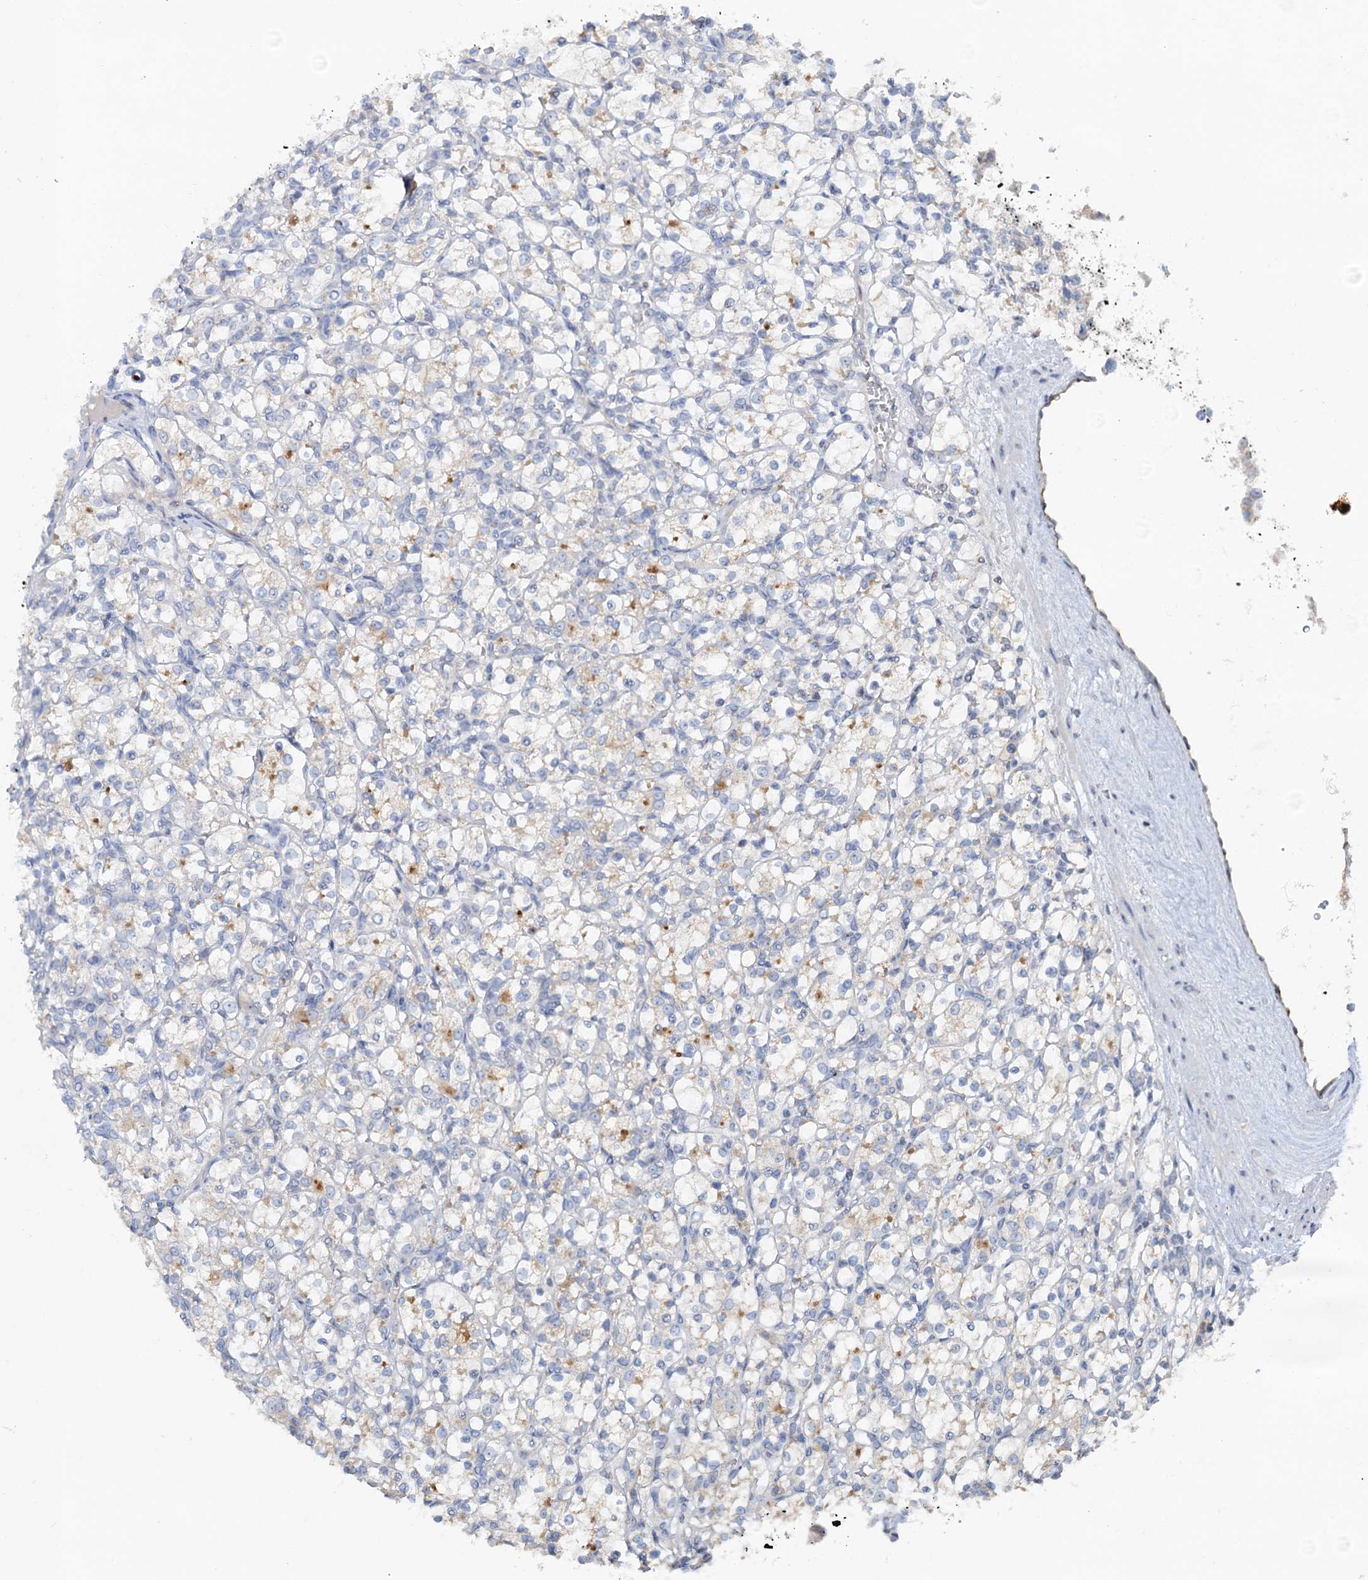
{"staining": {"intensity": "negative", "quantity": "none", "location": "none"}, "tissue": "renal cancer", "cell_type": "Tumor cells", "image_type": "cancer", "snomed": [{"axis": "morphology", "description": "Adenocarcinoma, NOS"}, {"axis": "topography", "description": "Kidney"}], "caption": "This micrograph is of renal cancer (adenocarcinoma) stained with IHC to label a protein in brown with the nuclei are counter-stained blue. There is no expression in tumor cells.", "gene": "PLLP", "patient": {"sex": "female", "age": 69}}